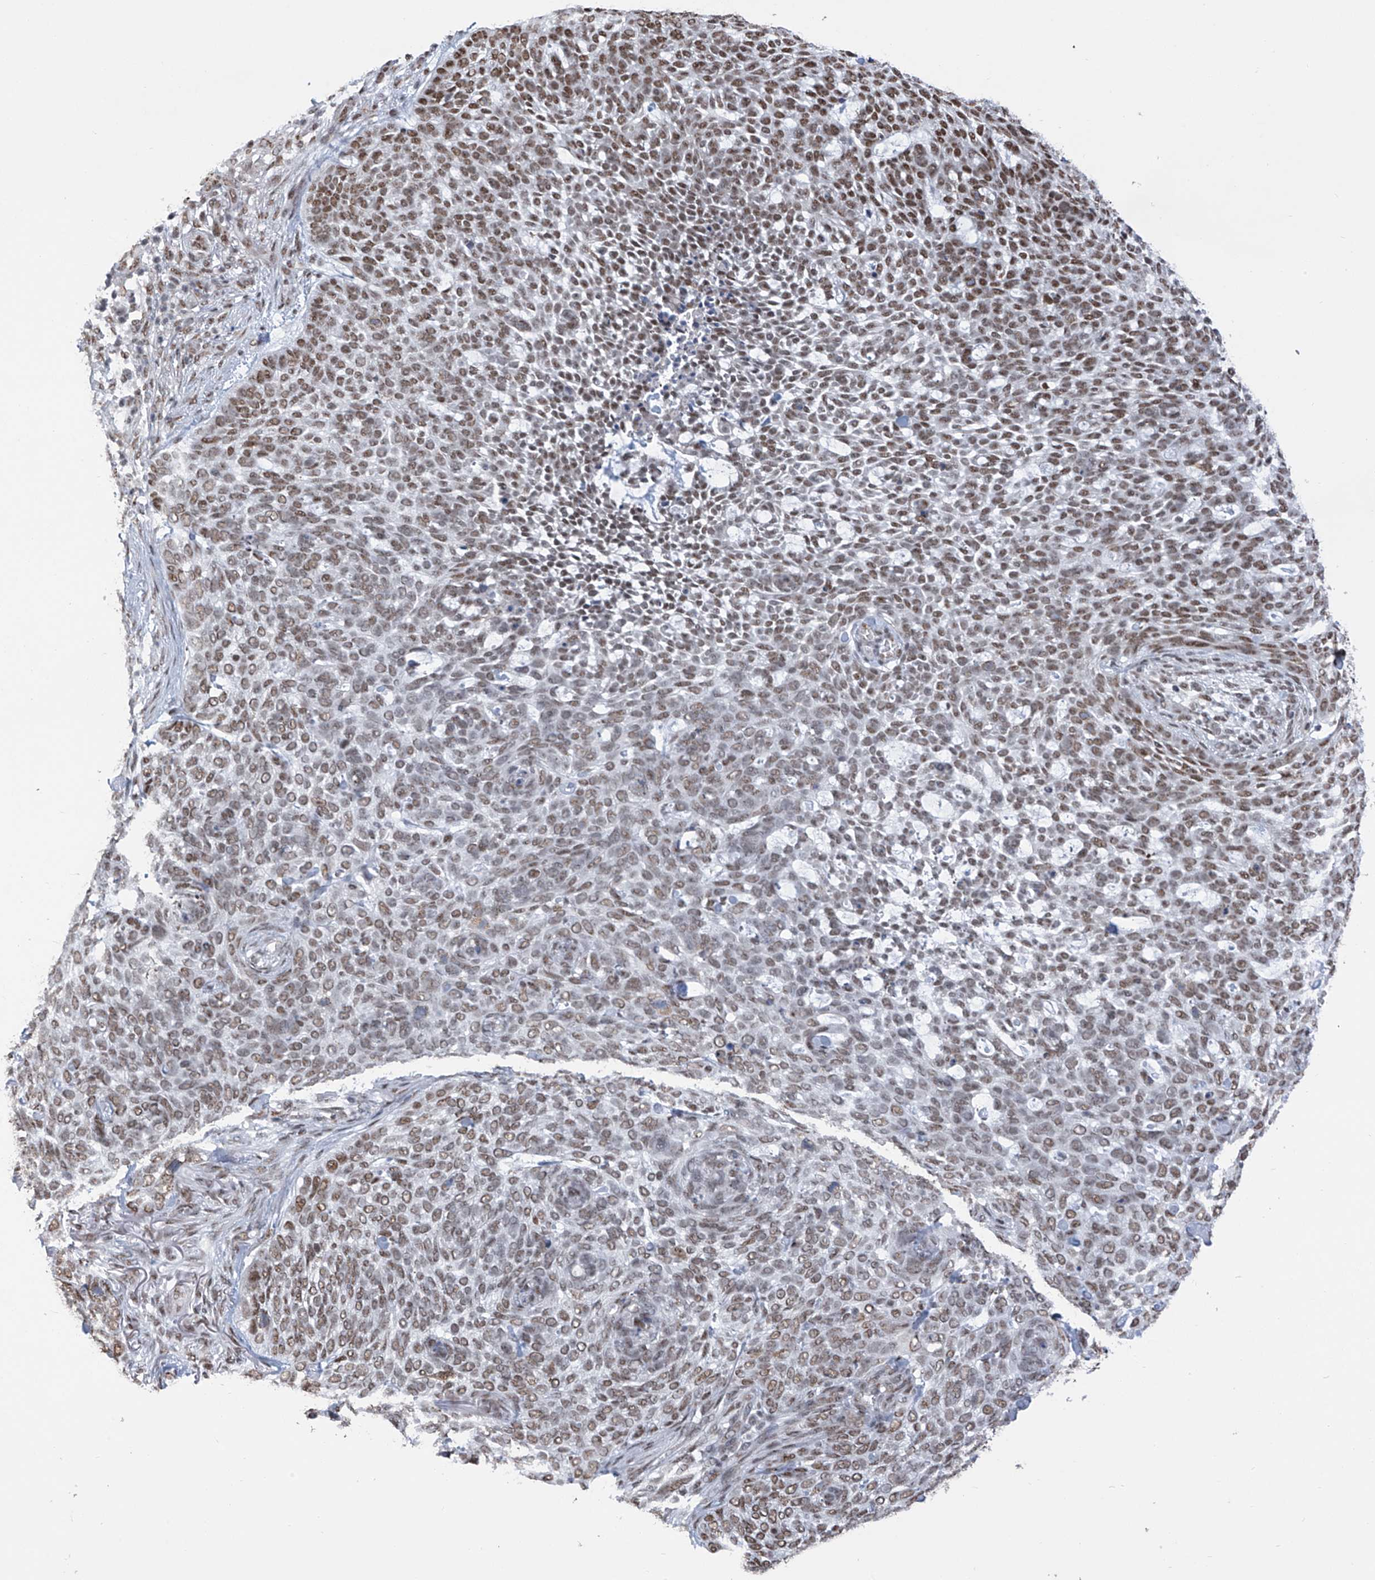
{"staining": {"intensity": "moderate", "quantity": ">75%", "location": "nuclear"}, "tissue": "skin cancer", "cell_type": "Tumor cells", "image_type": "cancer", "snomed": [{"axis": "morphology", "description": "Basal cell carcinoma"}, {"axis": "topography", "description": "Skin"}], "caption": "Immunohistochemical staining of human skin basal cell carcinoma shows medium levels of moderate nuclear protein staining in about >75% of tumor cells. The staining is performed using DAB (3,3'-diaminobenzidine) brown chromogen to label protein expression. The nuclei are counter-stained blue using hematoxylin.", "gene": "APLF", "patient": {"sex": "female", "age": 64}}